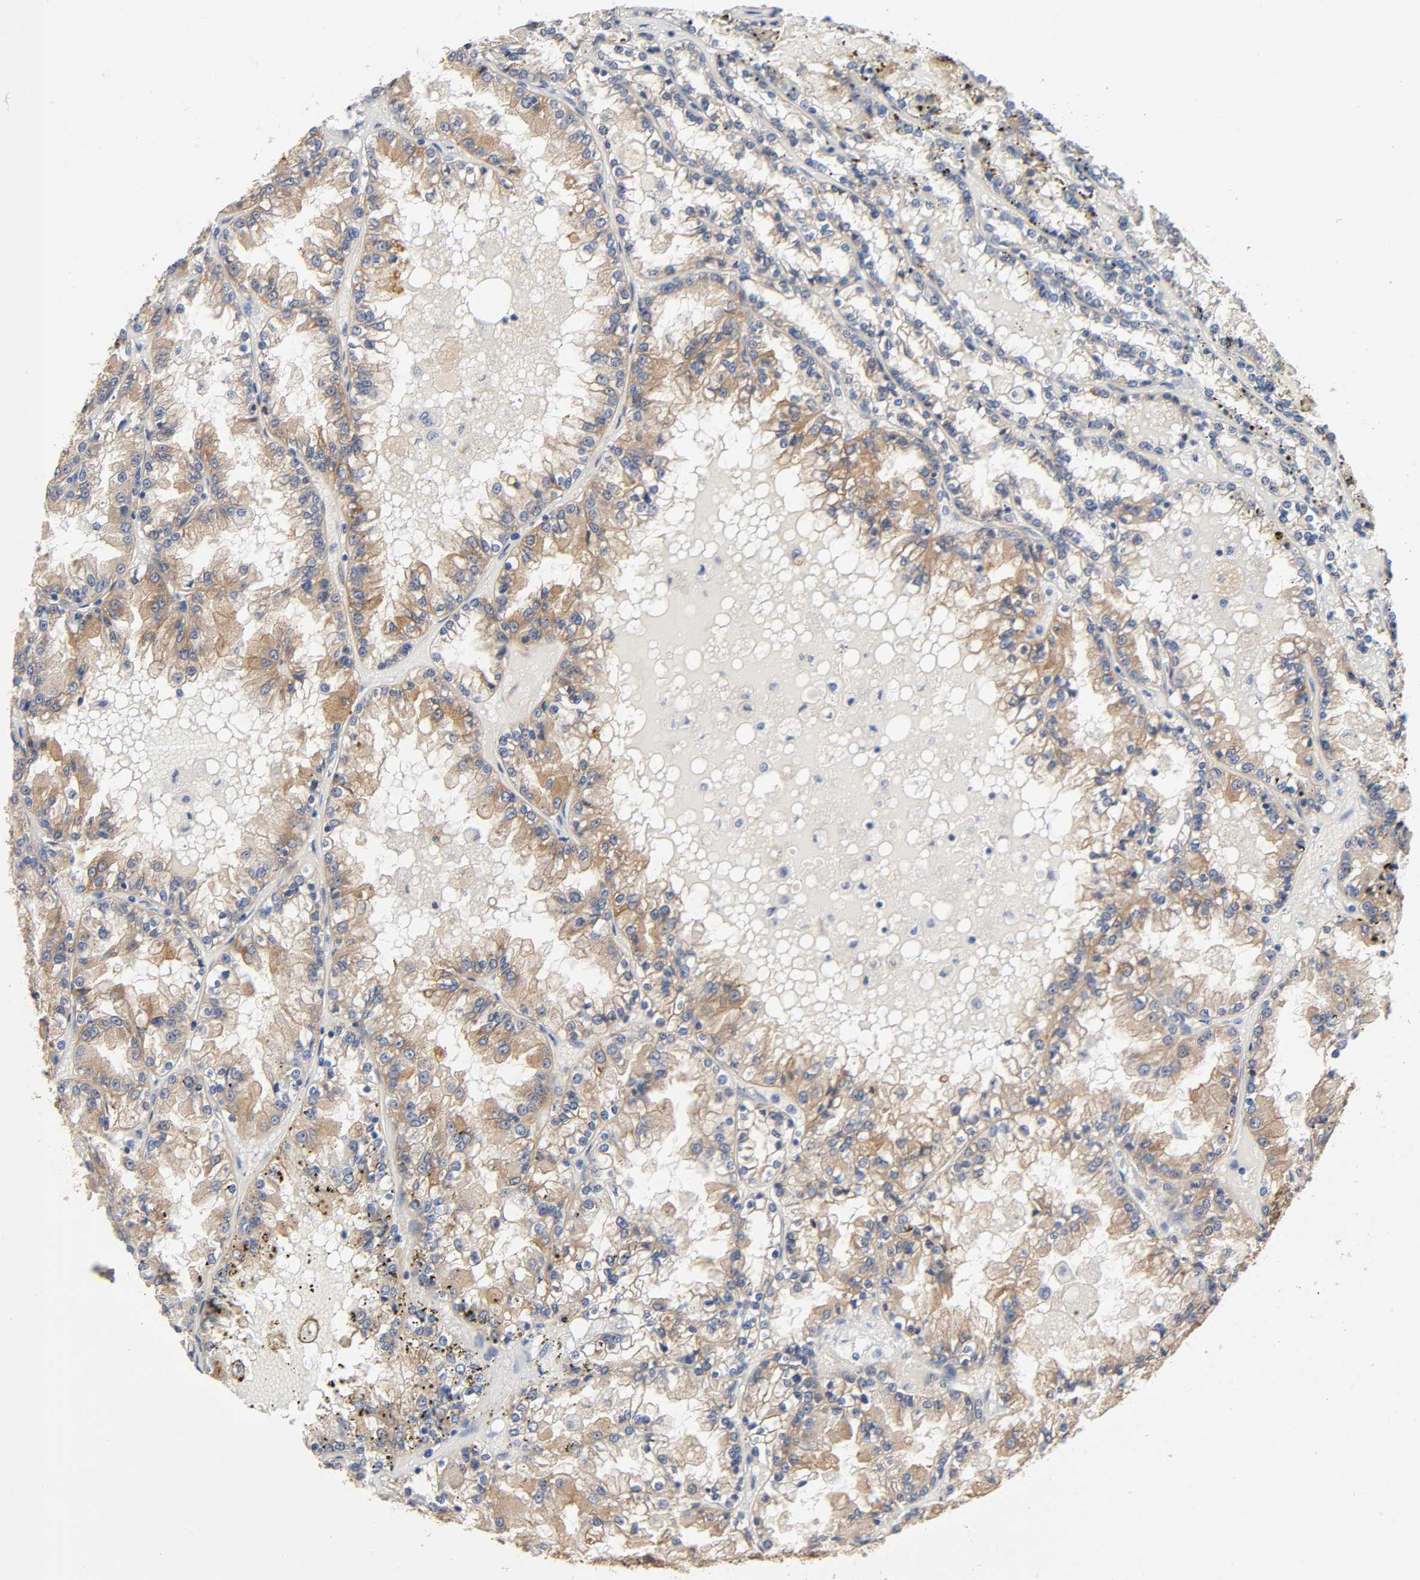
{"staining": {"intensity": "moderate", "quantity": ">75%", "location": "cytoplasmic/membranous"}, "tissue": "renal cancer", "cell_type": "Tumor cells", "image_type": "cancer", "snomed": [{"axis": "morphology", "description": "Adenocarcinoma, NOS"}, {"axis": "topography", "description": "Kidney"}], "caption": "The image shows staining of adenocarcinoma (renal), revealing moderate cytoplasmic/membranous protein positivity (brown color) within tumor cells.", "gene": "PRKAB1", "patient": {"sex": "female", "age": 56}}